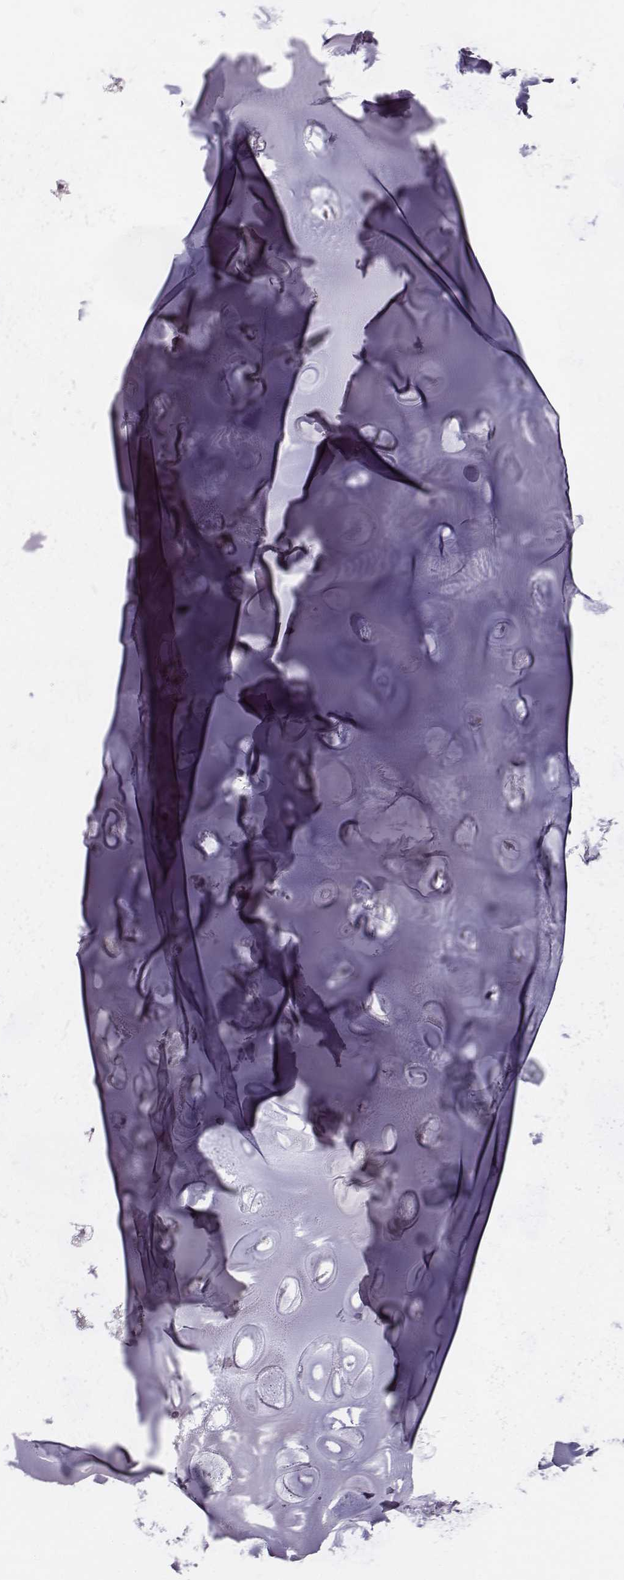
{"staining": {"intensity": "negative", "quantity": "none", "location": "none"}, "tissue": "soft tissue", "cell_type": "Chondrocytes", "image_type": "normal", "snomed": [{"axis": "morphology", "description": "Normal tissue, NOS"}, {"axis": "morphology", "description": "Squamous cell carcinoma, NOS"}, {"axis": "topography", "description": "Cartilage tissue"}, {"axis": "topography", "description": "Lung"}], "caption": "Immunohistochemistry image of unremarkable soft tissue: human soft tissue stained with DAB exhibits no significant protein positivity in chondrocytes. (Stains: DAB immunohistochemistry with hematoxylin counter stain, Microscopy: brightfield microscopy at high magnification).", "gene": "NIFK", "patient": {"sex": "male", "age": 66}}